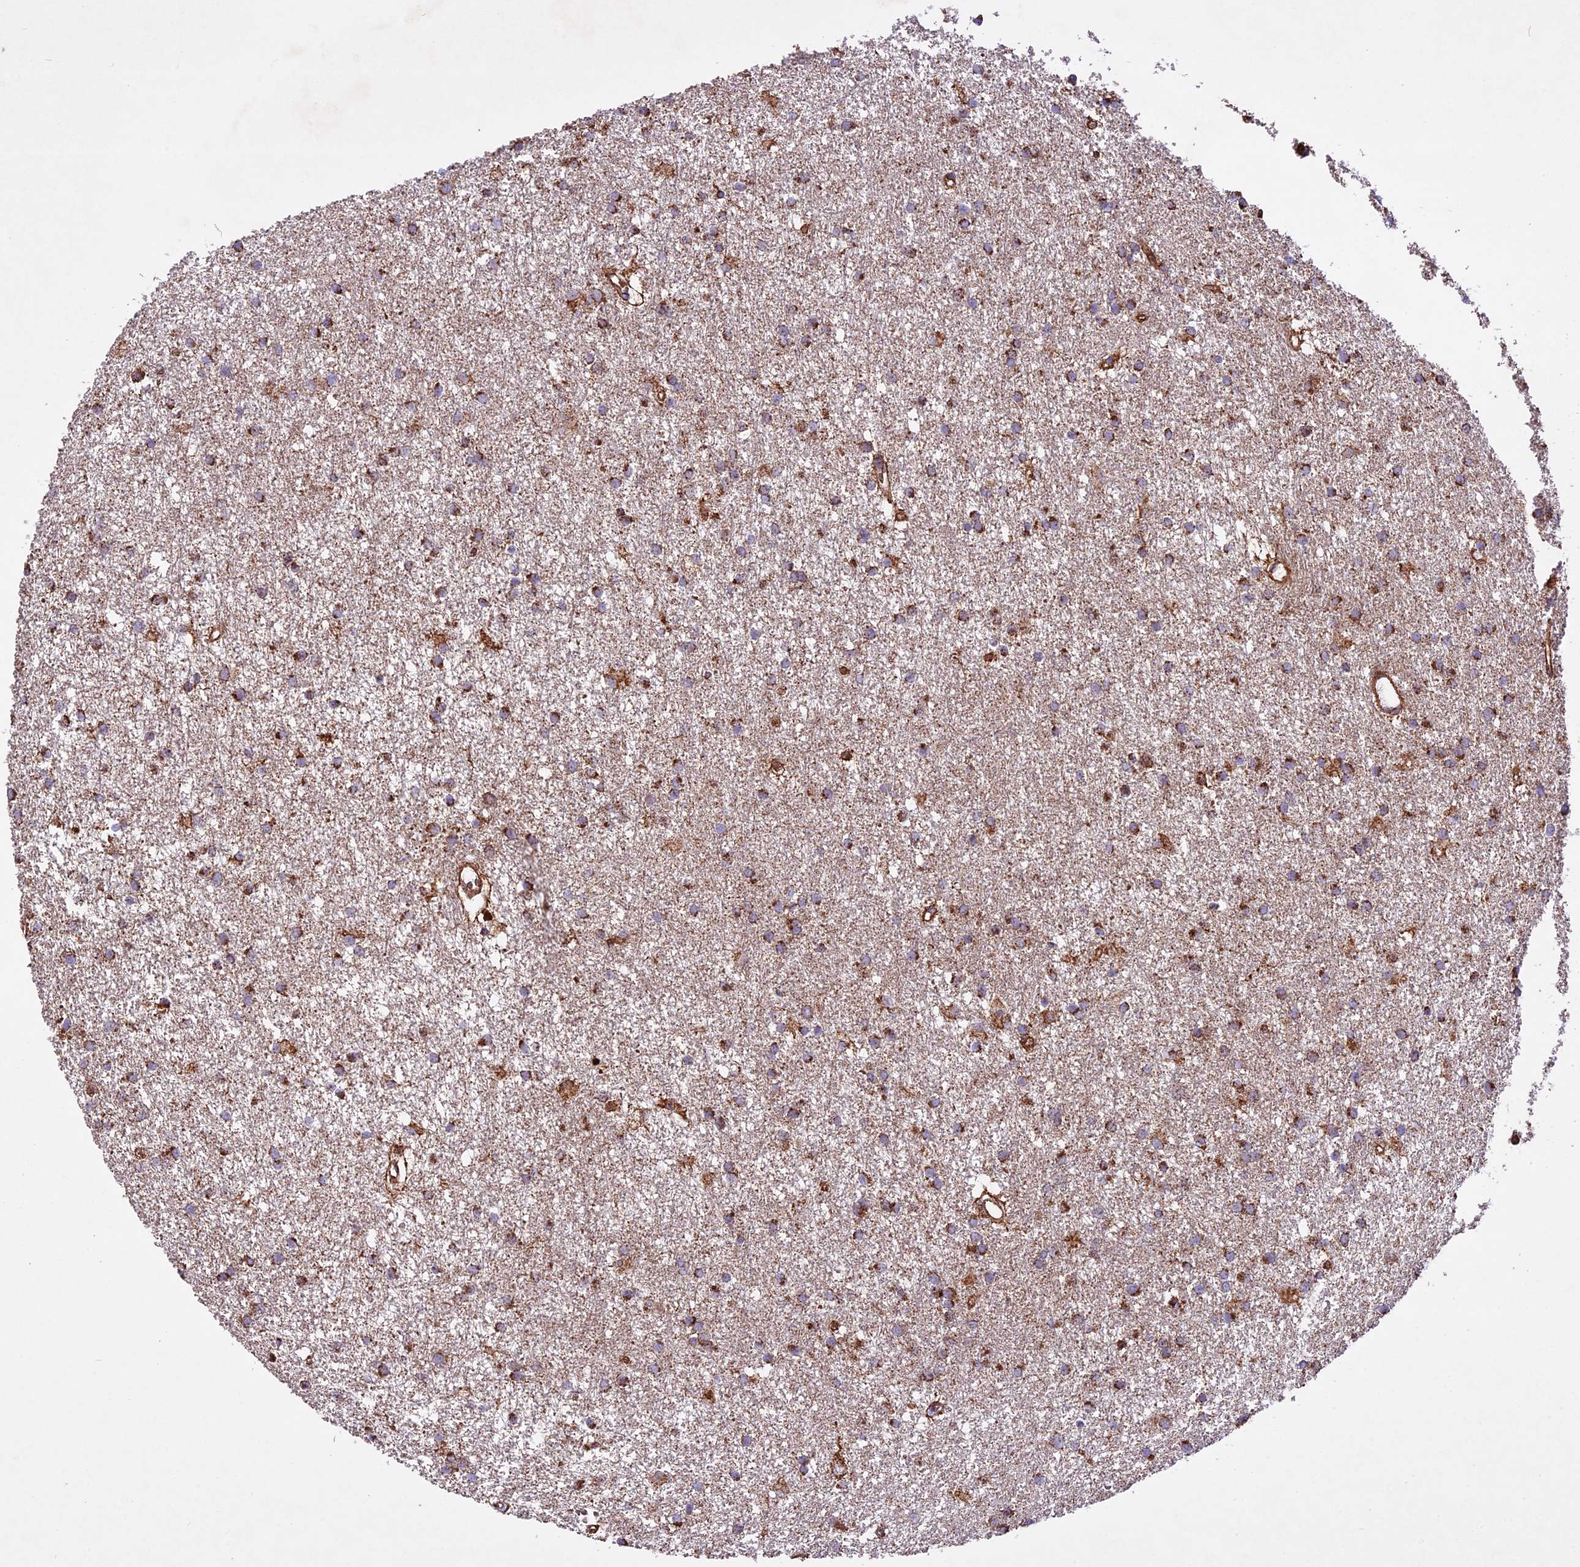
{"staining": {"intensity": "strong", "quantity": ">75%", "location": "cytoplasmic/membranous"}, "tissue": "glioma", "cell_type": "Tumor cells", "image_type": "cancer", "snomed": [{"axis": "morphology", "description": "Glioma, malignant, High grade"}, {"axis": "topography", "description": "Brain"}], "caption": "Immunohistochemical staining of malignant high-grade glioma demonstrates strong cytoplasmic/membranous protein expression in about >75% of tumor cells.", "gene": "NDUFA8", "patient": {"sex": "male", "age": 77}}